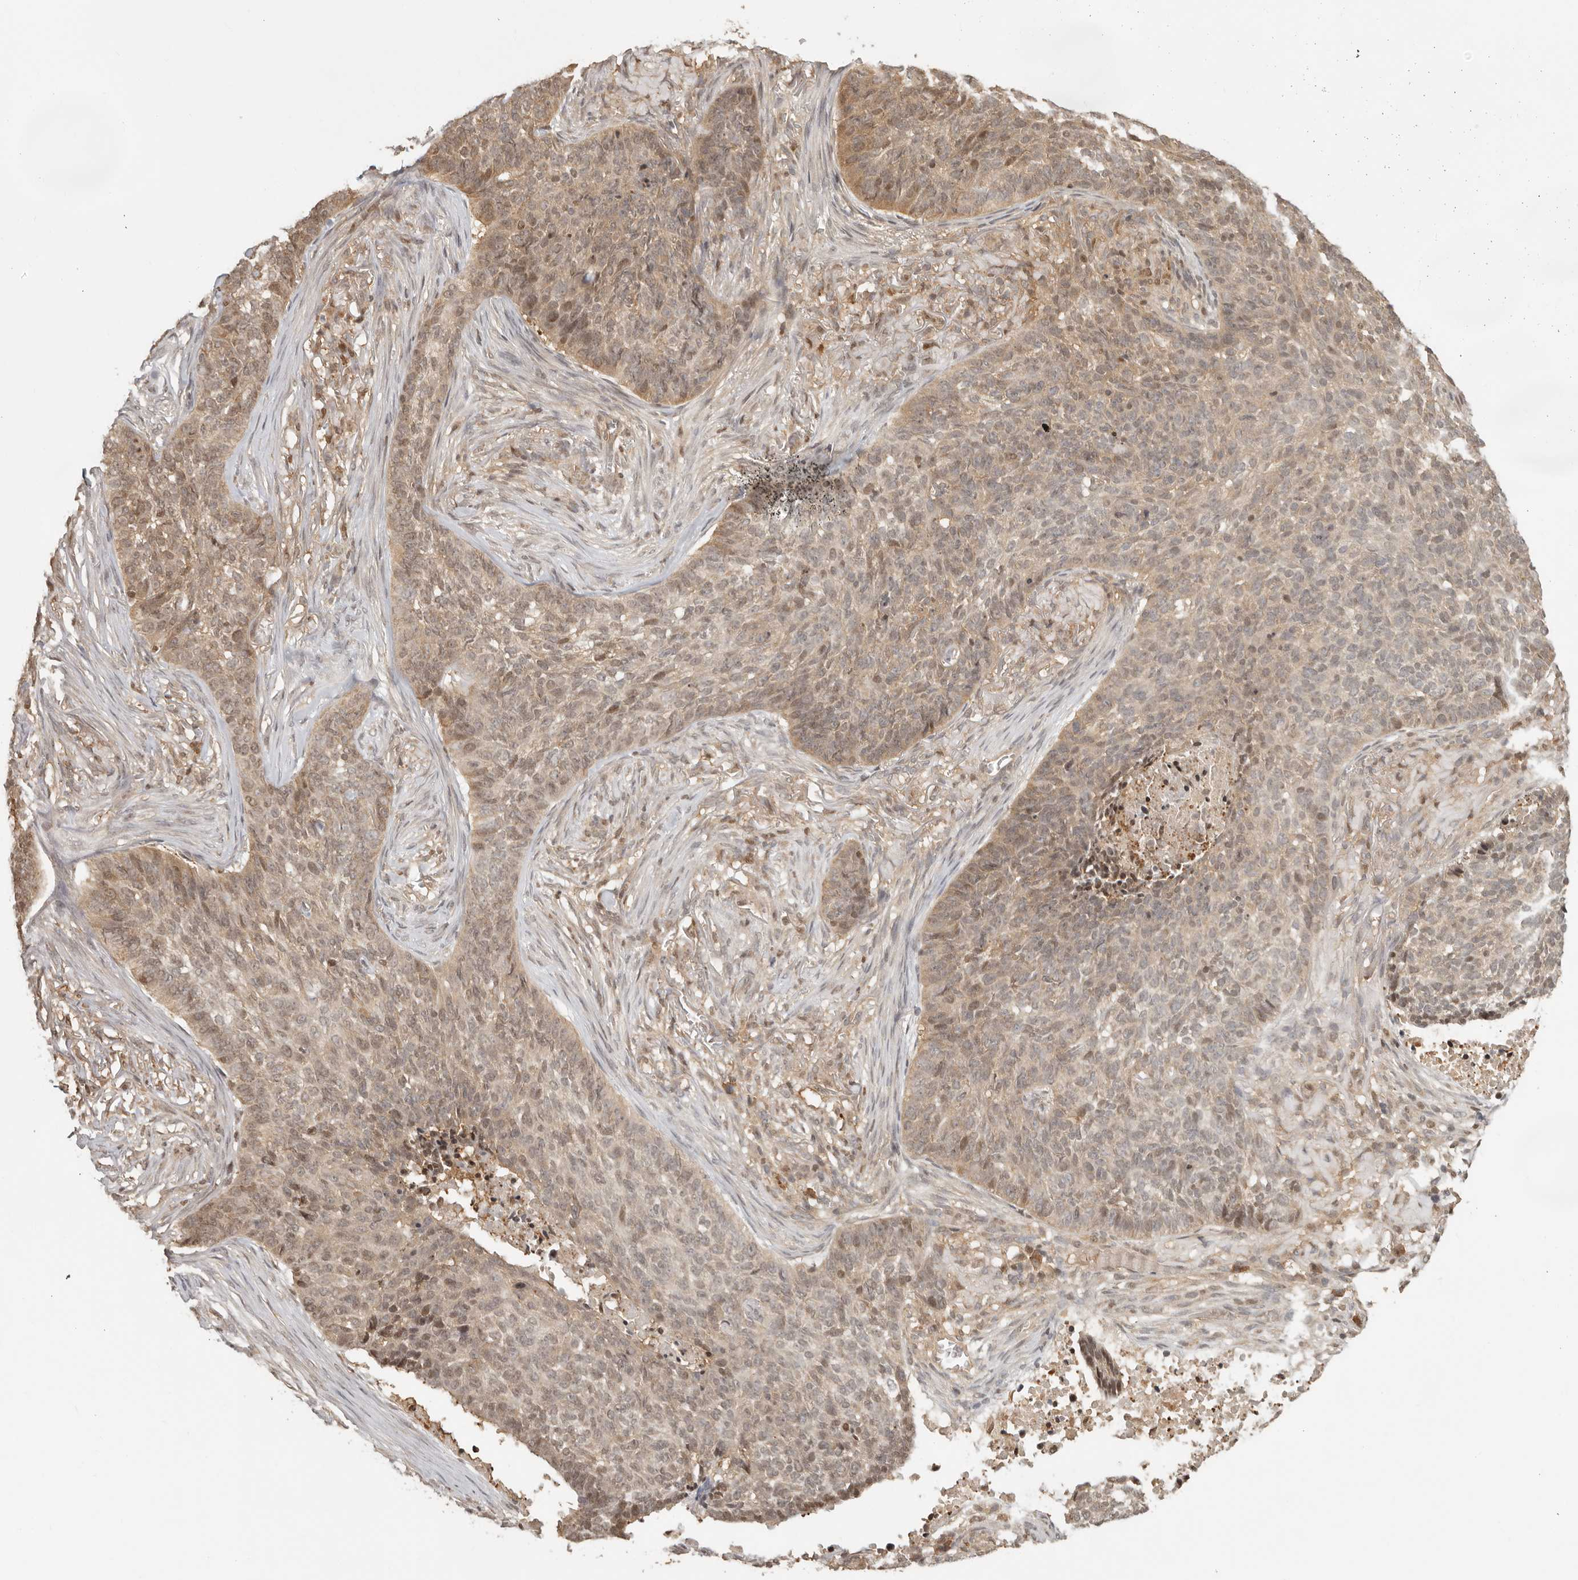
{"staining": {"intensity": "weak", "quantity": ">75%", "location": "cytoplasmic/membranous,nuclear"}, "tissue": "skin cancer", "cell_type": "Tumor cells", "image_type": "cancer", "snomed": [{"axis": "morphology", "description": "Basal cell carcinoma"}, {"axis": "topography", "description": "Skin"}], "caption": "Immunohistochemical staining of human skin cancer (basal cell carcinoma) reveals low levels of weak cytoplasmic/membranous and nuclear expression in approximately >75% of tumor cells.", "gene": "PSMA5", "patient": {"sex": "male", "age": 85}}